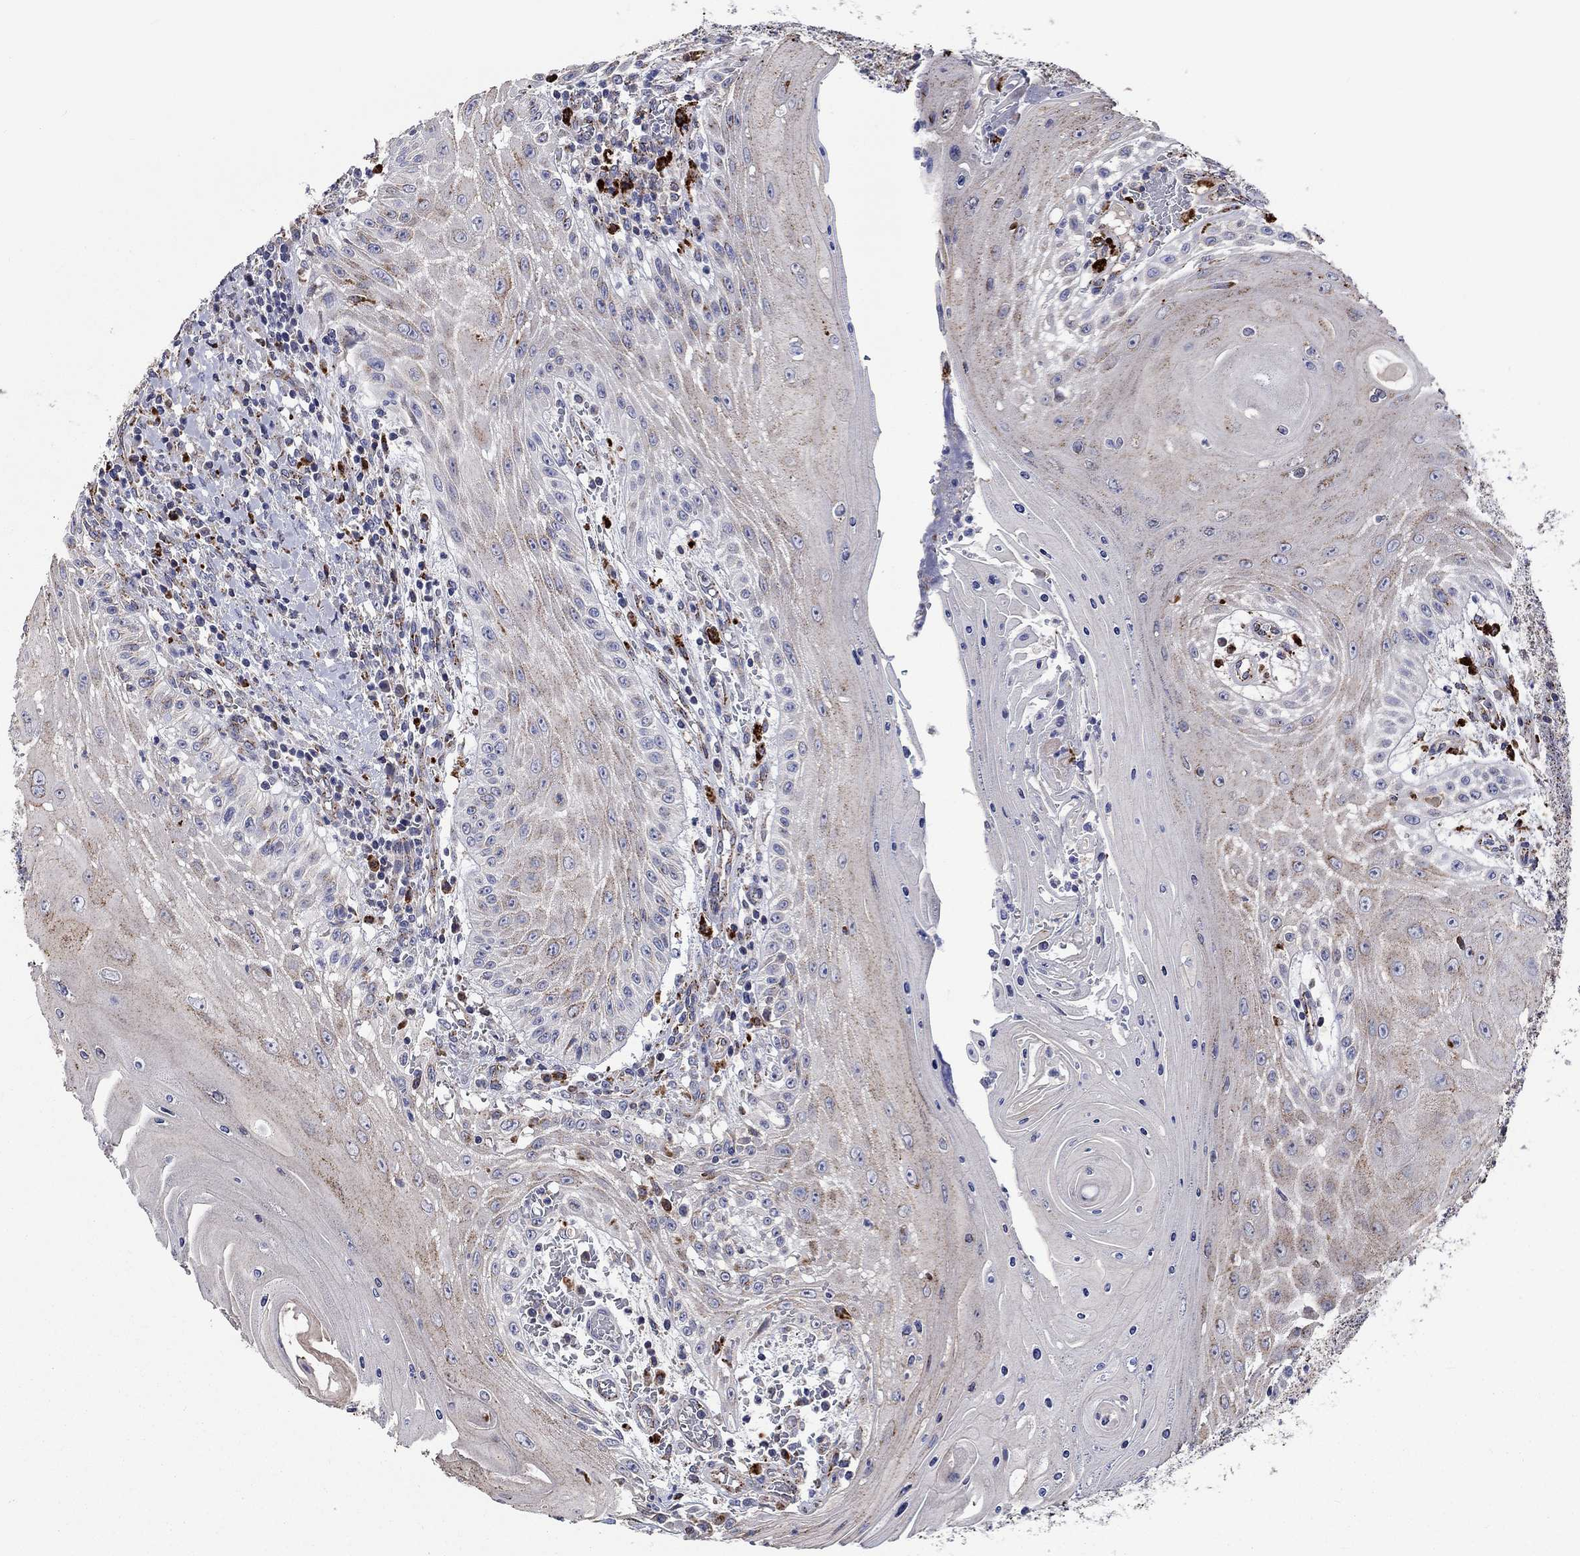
{"staining": {"intensity": "weak", "quantity": ">75%", "location": "cytoplasmic/membranous"}, "tissue": "head and neck cancer", "cell_type": "Tumor cells", "image_type": "cancer", "snomed": [{"axis": "morphology", "description": "Squamous cell carcinoma, NOS"}, {"axis": "topography", "description": "Oral tissue"}, {"axis": "topography", "description": "Head-Neck"}], "caption": "Immunohistochemical staining of squamous cell carcinoma (head and neck) reveals low levels of weak cytoplasmic/membranous protein staining in about >75% of tumor cells.", "gene": "CTSB", "patient": {"sex": "male", "age": 58}}